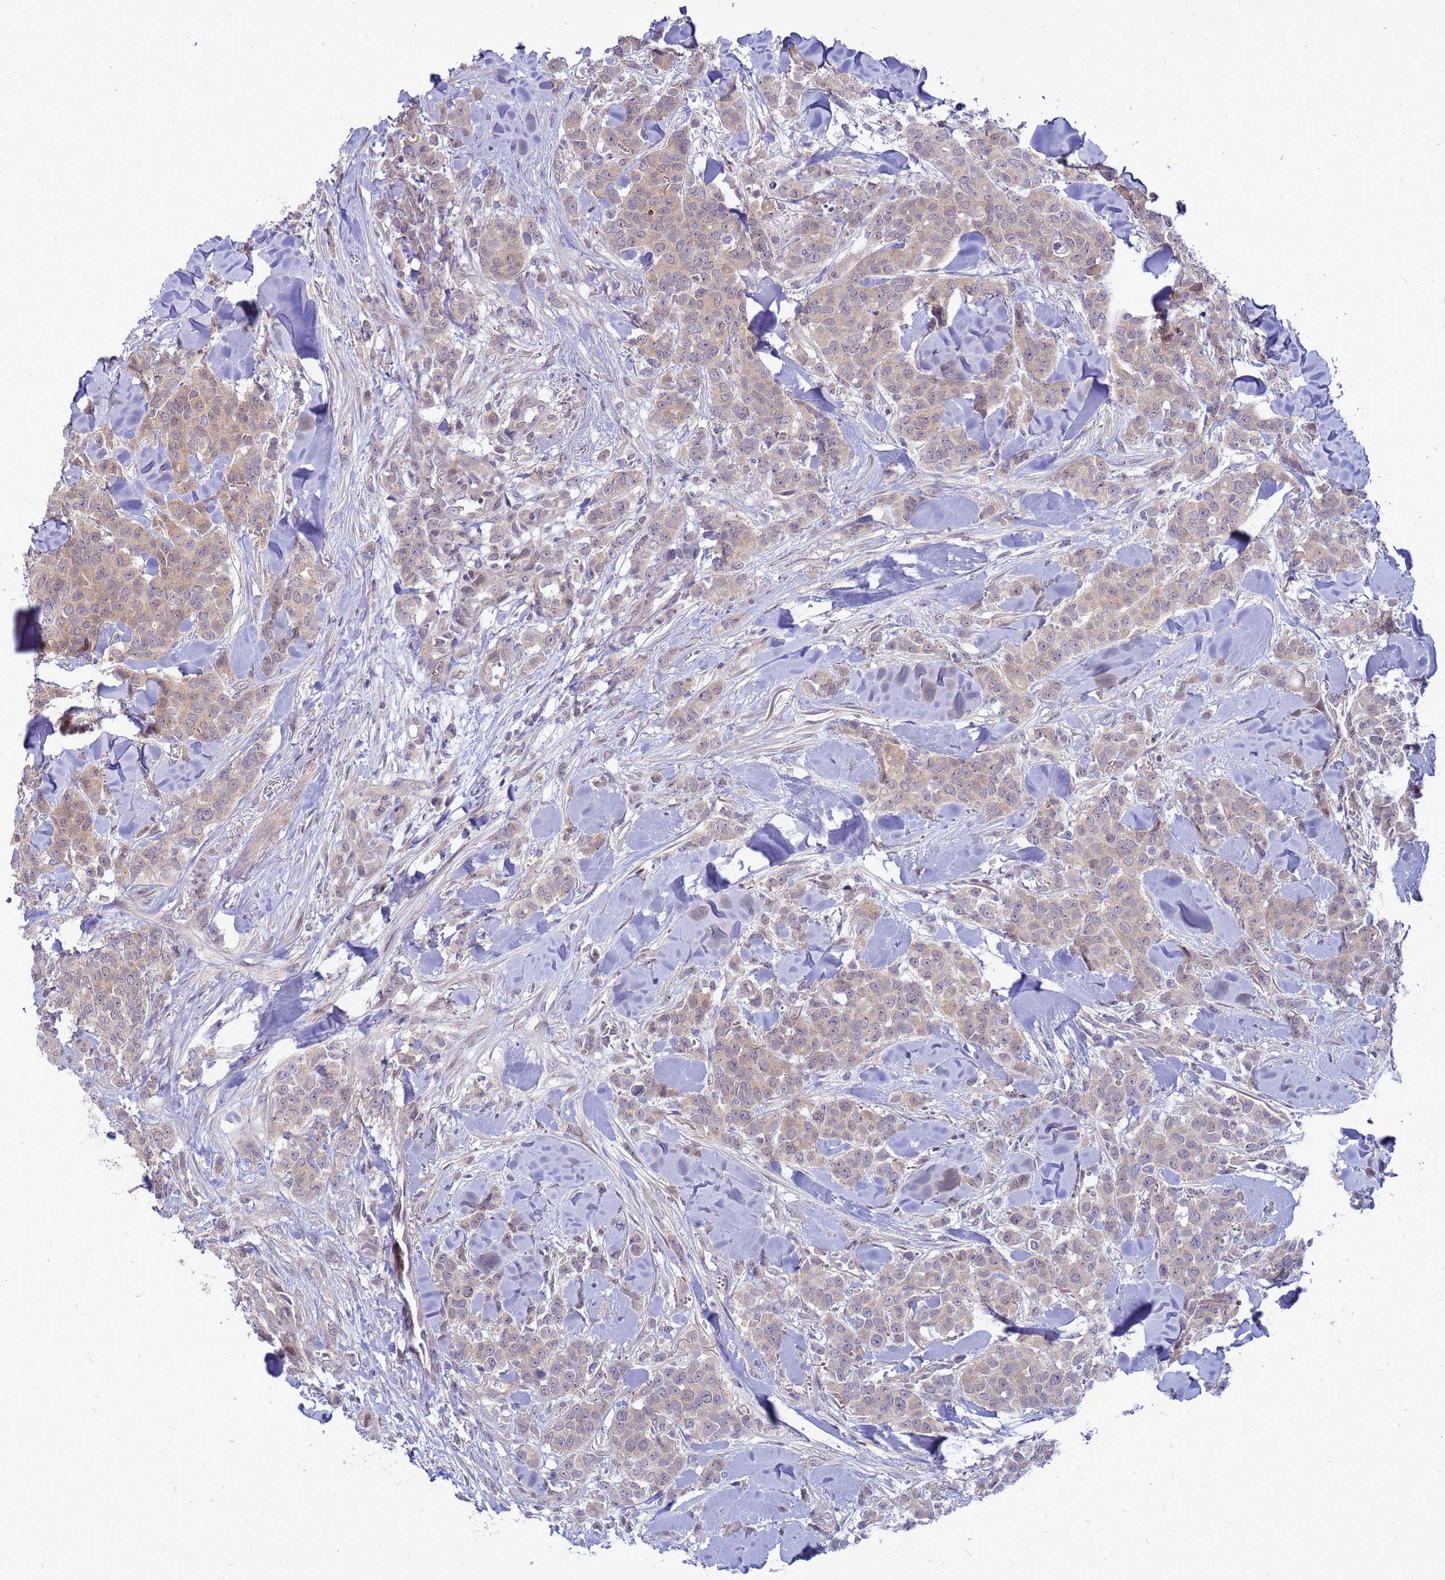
{"staining": {"intensity": "weak", "quantity": ">75%", "location": "cytoplasmic/membranous"}, "tissue": "breast cancer", "cell_type": "Tumor cells", "image_type": "cancer", "snomed": [{"axis": "morphology", "description": "Lobular carcinoma"}, {"axis": "topography", "description": "Breast"}], "caption": "This image demonstrates IHC staining of breast lobular carcinoma, with low weak cytoplasmic/membranous expression in approximately >75% of tumor cells.", "gene": "ENOPH1", "patient": {"sex": "female", "age": 91}}